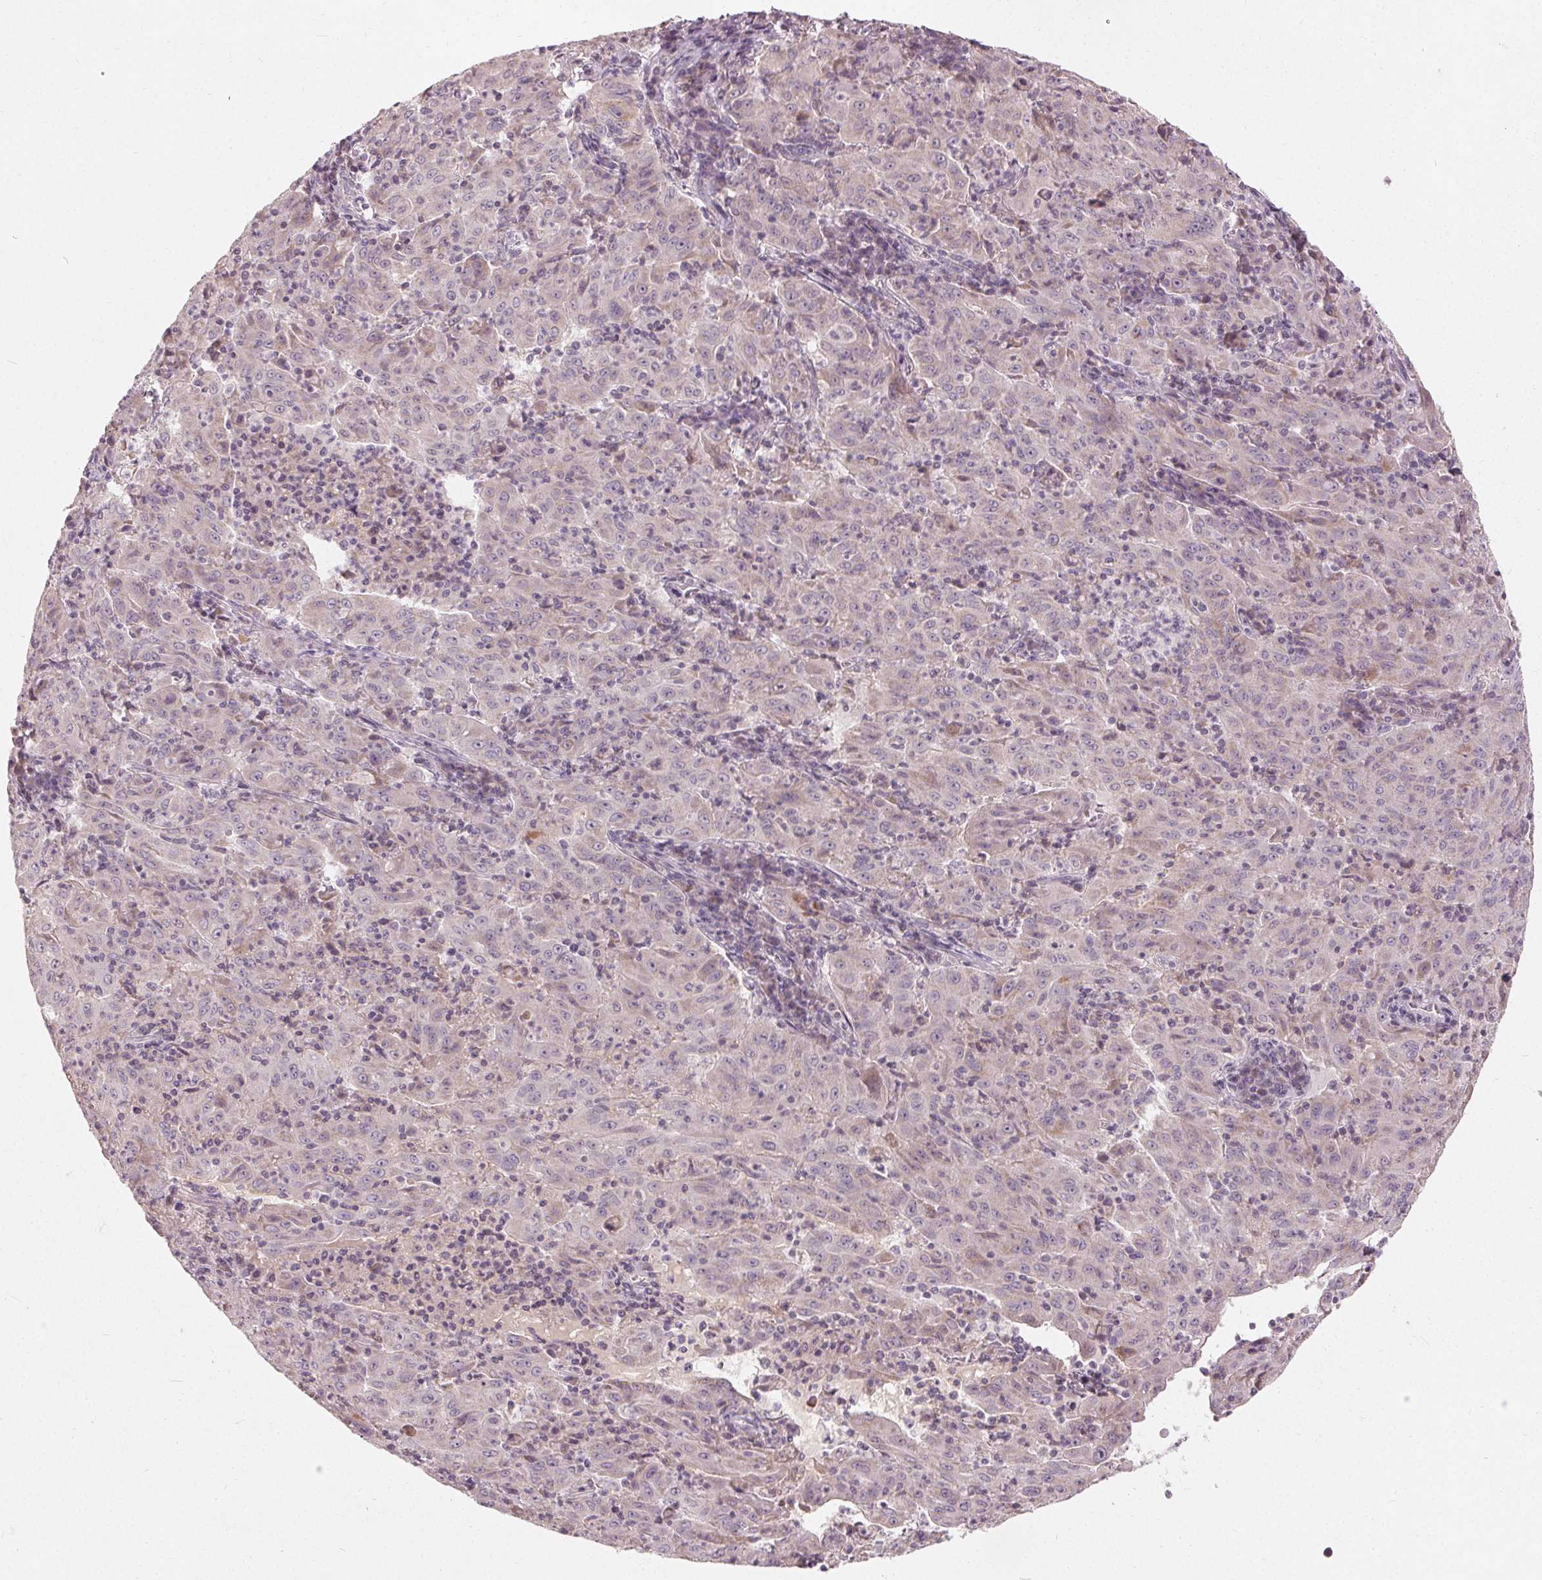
{"staining": {"intensity": "negative", "quantity": "none", "location": "none"}, "tissue": "pancreatic cancer", "cell_type": "Tumor cells", "image_type": "cancer", "snomed": [{"axis": "morphology", "description": "Adenocarcinoma, NOS"}, {"axis": "topography", "description": "Pancreas"}], "caption": "Image shows no protein staining in tumor cells of adenocarcinoma (pancreatic) tissue.", "gene": "TRIM60", "patient": {"sex": "male", "age": 63}}